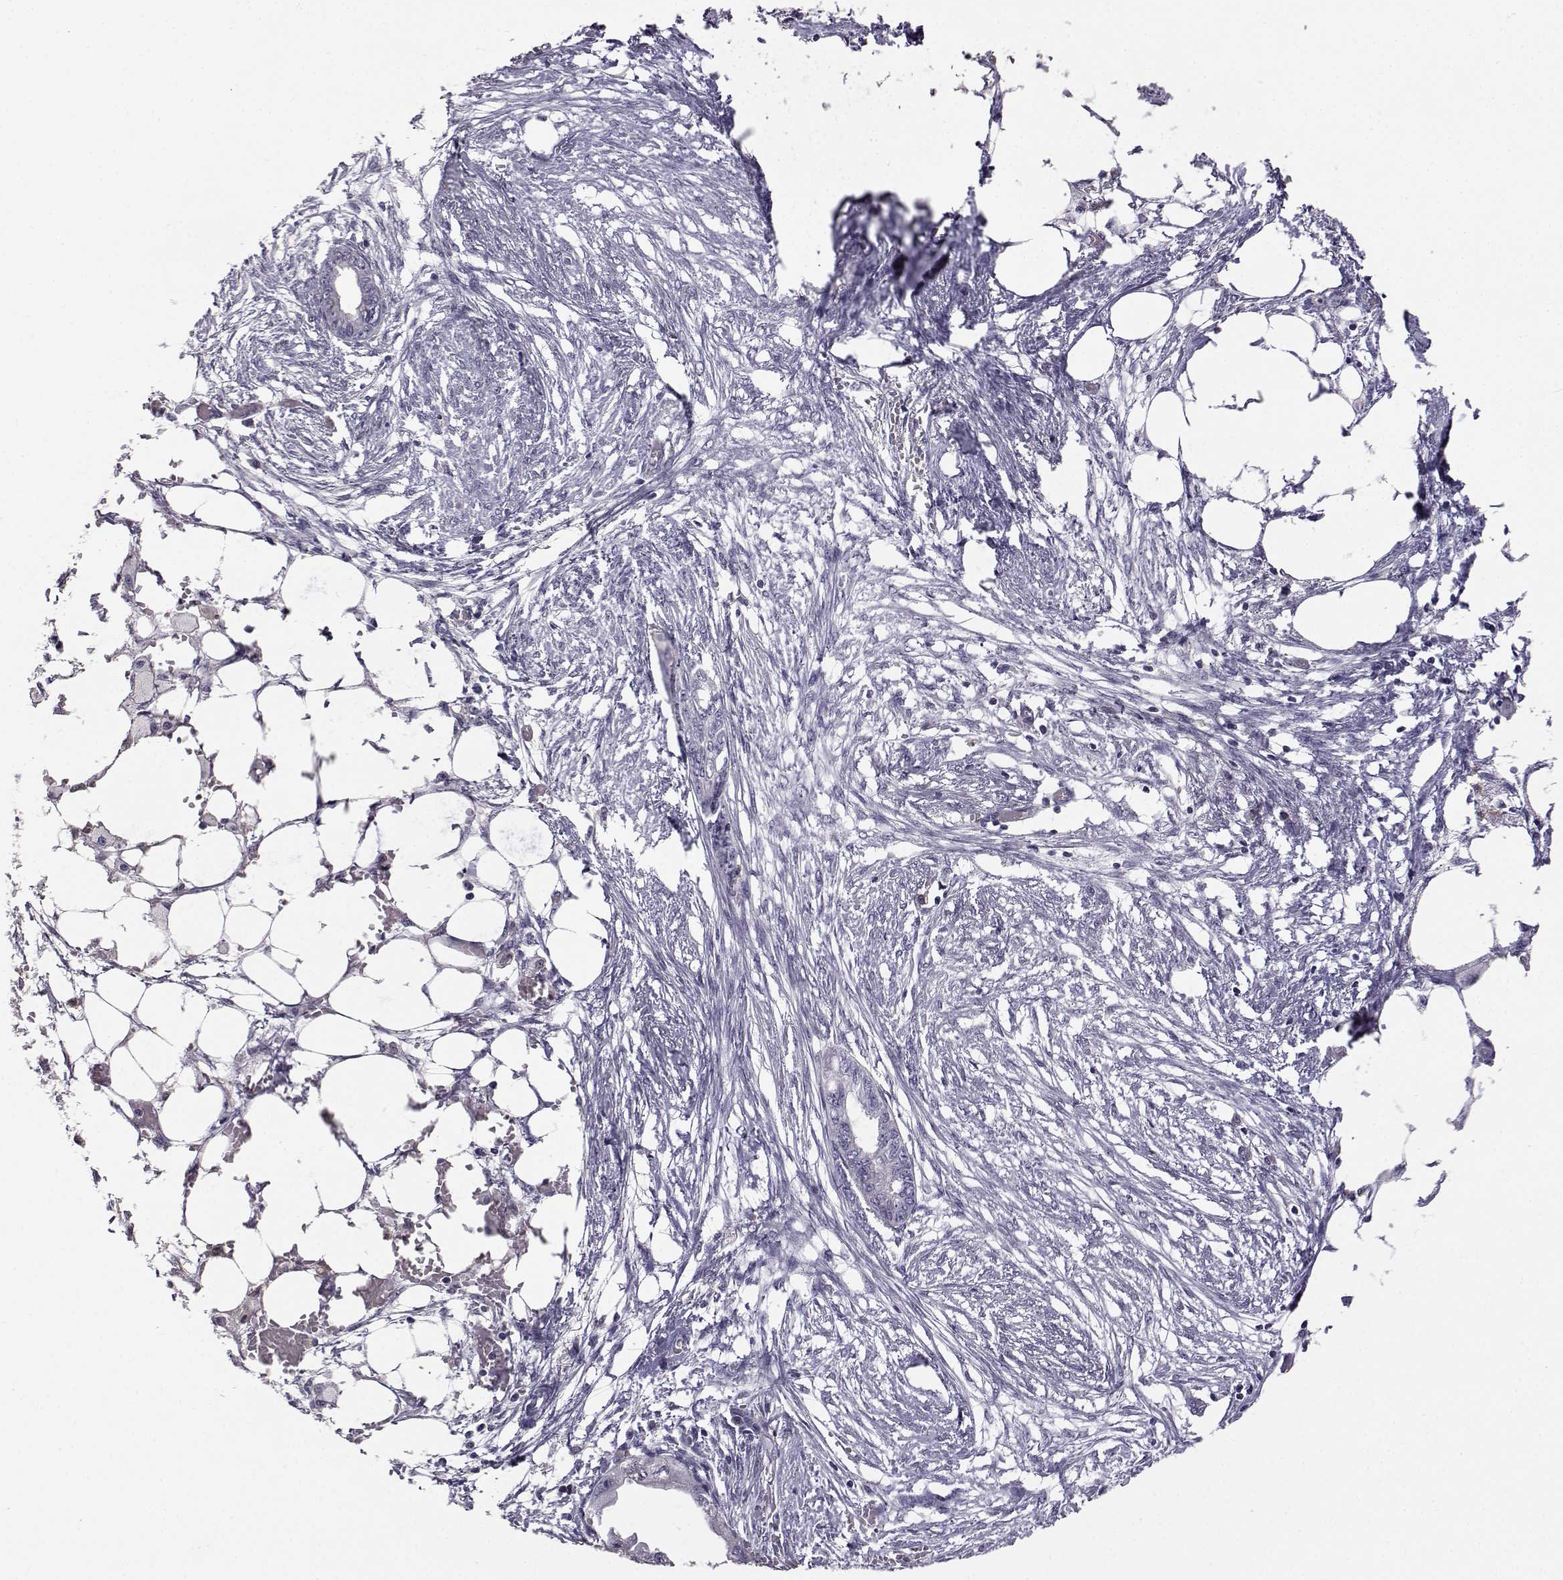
{"staining": {"intensity": "negative", "quantity": "none", "location": "none"}, "tissue": "endometrial cancer", "cell_type": "Tumor cells", "image_type": "cancer", "snomed": [{"axis": "morphology", "description": "Adenocarcinoma, NOS"}, {"axis": "morphology", "description": "Adenocarcinoma, metastatic, NOS"}, {"axis": "topography", "description": "Adipose tissue"}, {"axis": "topography", "description": "Endometrium"}], "caption": "Endometrial cancer (adenocarcinoma) stained for a protein using immunohistochemistry (IHC) reveals no positivity tumor cells.", "gene": "AKR1B1", "patient": {"sex": "female", "age": 67}}